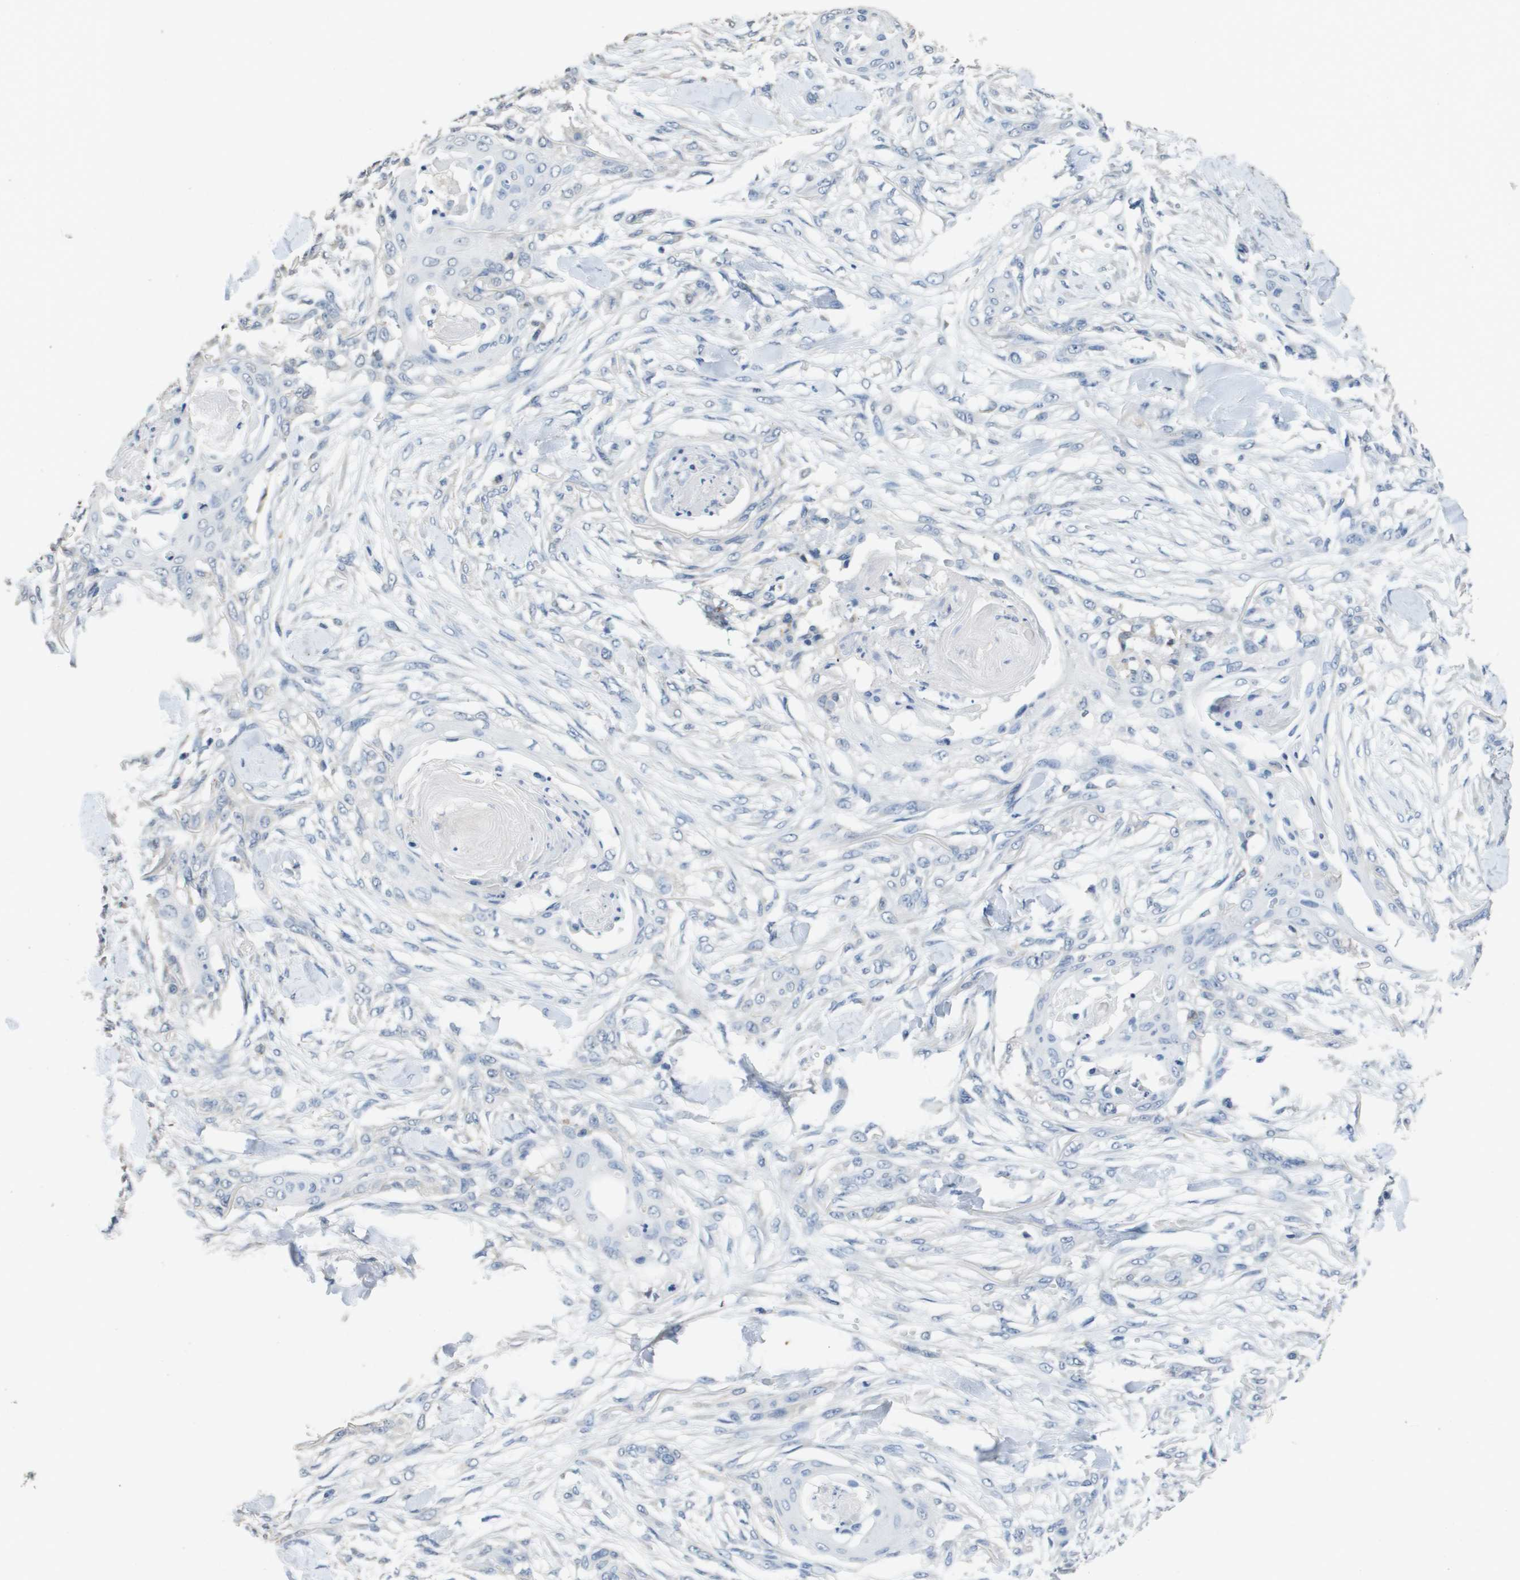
{"staining": {"intensity": "negative", "quantity": "none", "location": "none"}, "tissue": "skin cancer", "cell_type": "Tumor cells", "image_type": "cancer", "snomed": [{"axis": "morphology", "description": "Normal tissue, NOS"}, {"axis": "morphology", "description": "Squamous cell carcinoma, NOS"}, {"axis": "topography", "description": "Skin"}], "caption": "Immunohistochemical staining of human skin cancer (squamous cell carcinoma) shows no significant positivity in tumor cells. (DAB immunohistochemistry (IHC) with hematoxylin counter stain).", "gene": "MT3", "patient": {"sex": "female", "age": 59}}